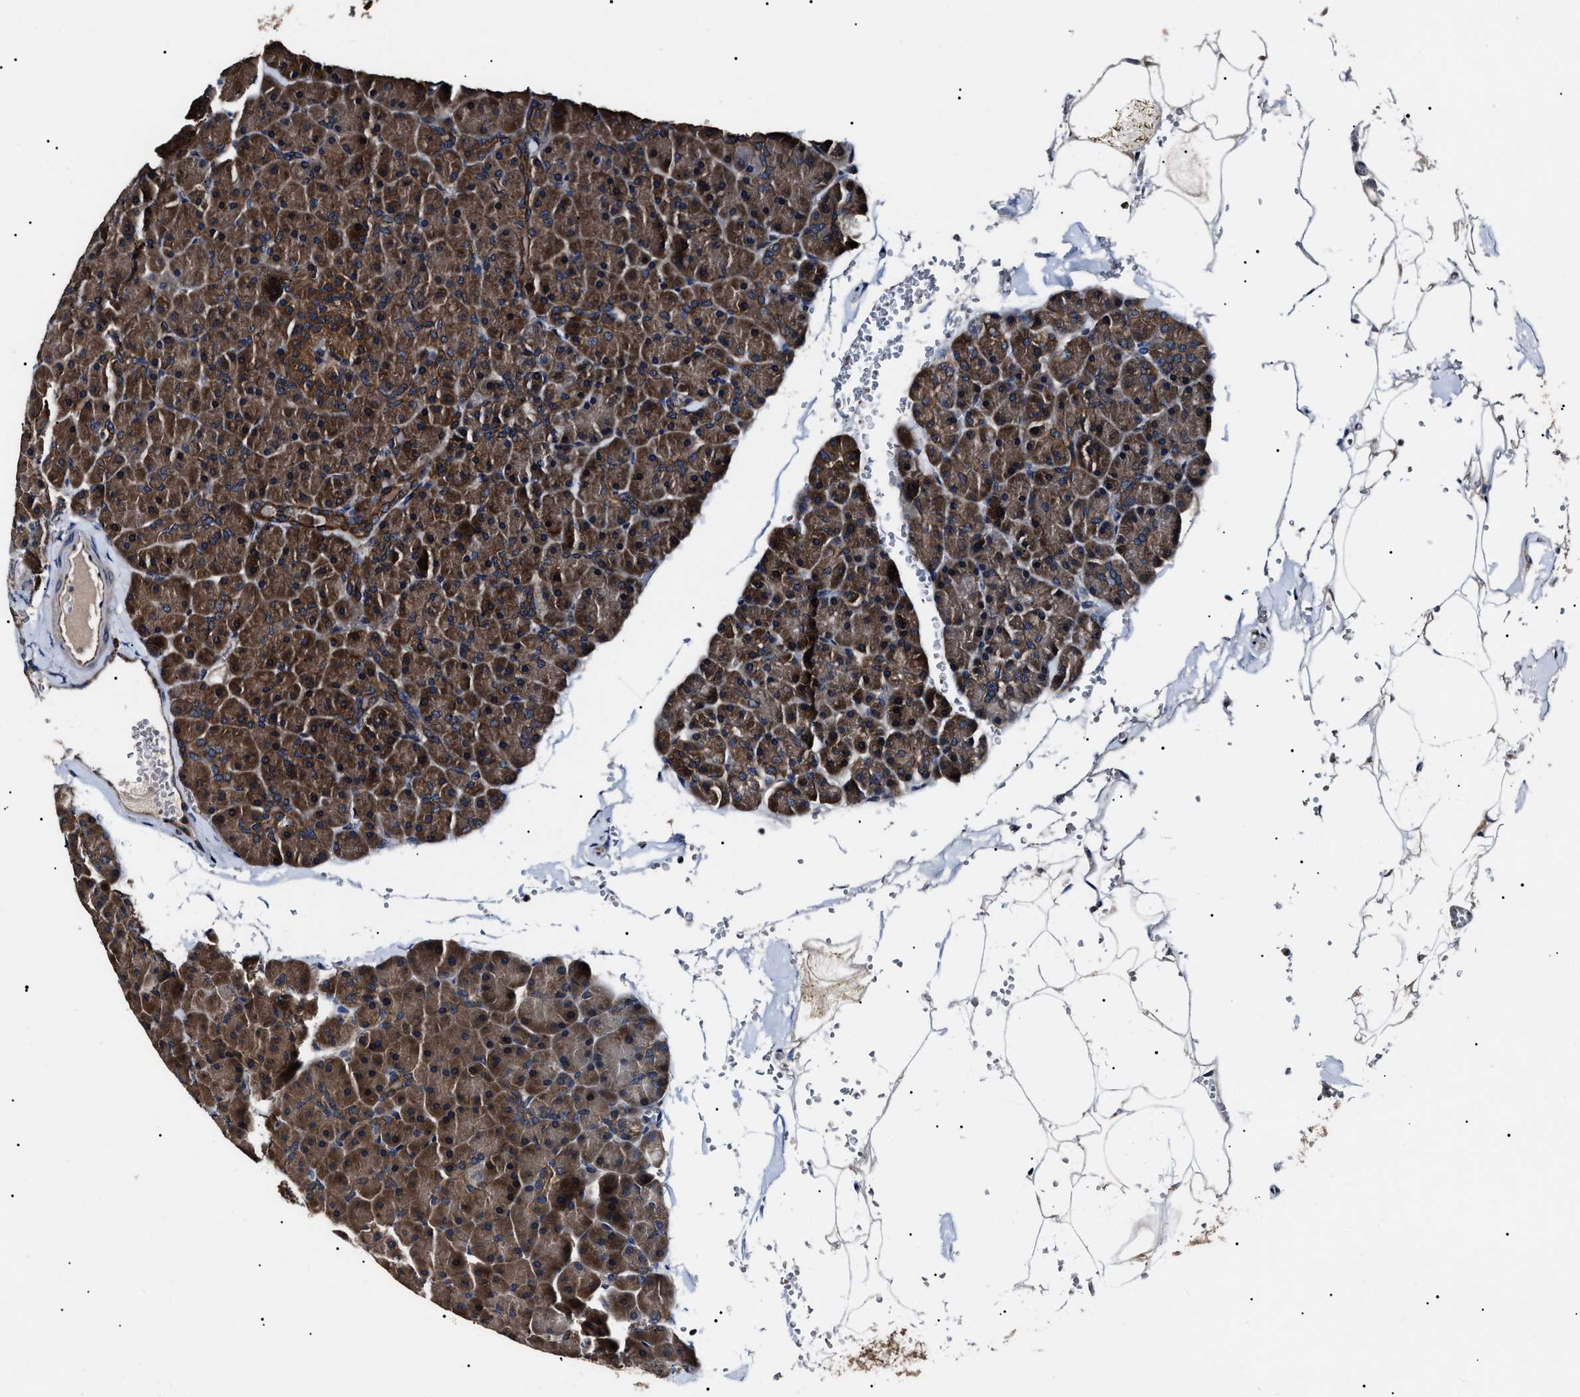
{"staining": {"intensity": "strong", "quantity": ">75%", "location": "cytoplasmic/membranous"}, "tissue": "pancreas", "cell_type": "Exocrine glandular cells", "image_type": "normal", "snomed": [{"axis": "morphology", "description": "Normal tissue, NOS"}, {"axis": "topography", "description": "Pancreas"}], "caption": "This histopathology image reveals unremarkable pancreas stained with immunohistochemistry (IHC) to label a protein in brown. The cytoplasmic/membranous of exocrine glandular cells show strong positivity for the protein. Nuclei are counter-stained blue.", "gene": "CCT8", "patient": {"sex": "male", "age": 35}}